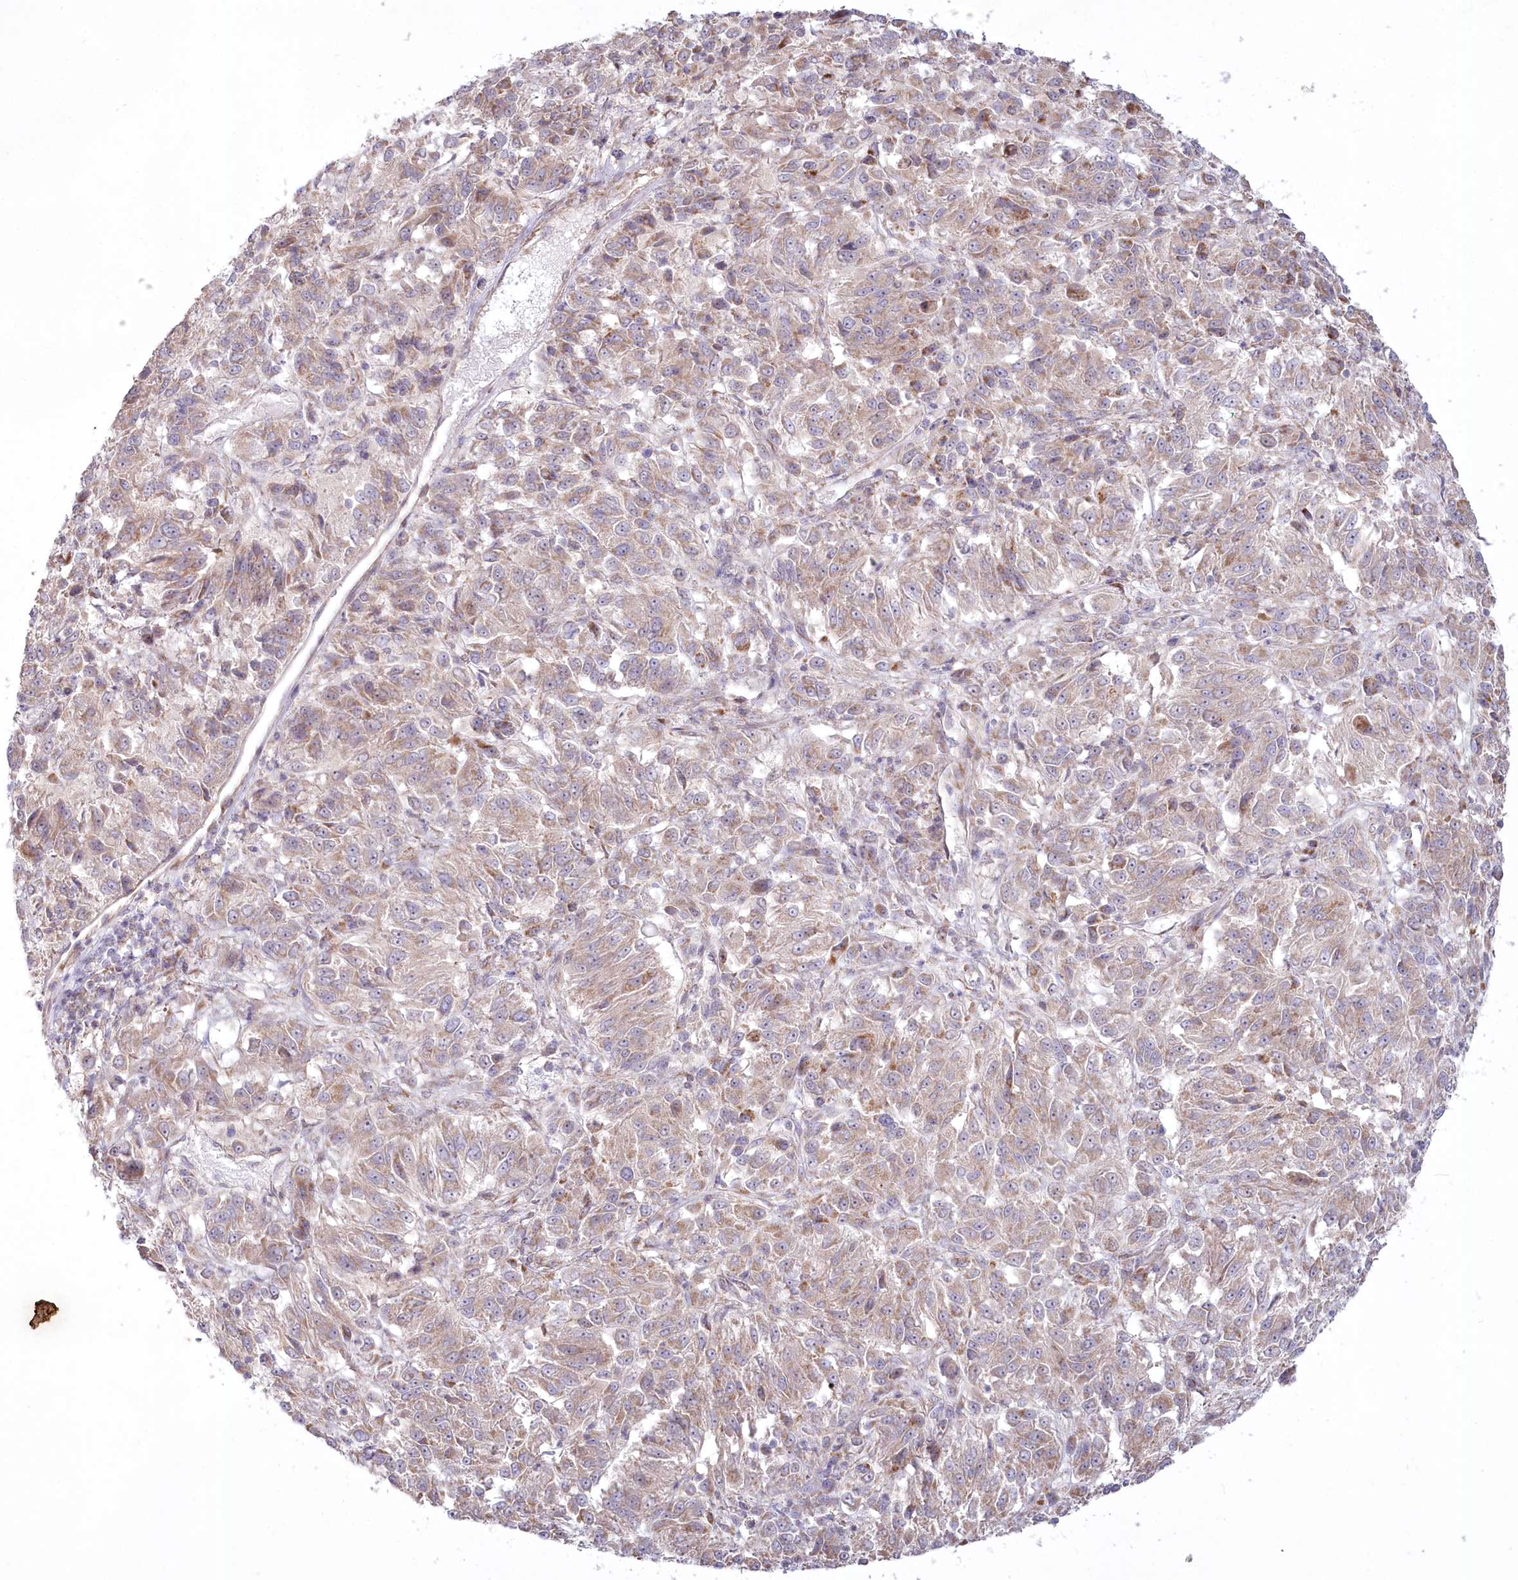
{"staining": {"intensity": "weak", "quantity": ">75%", "location": "cytoplasmic/membranous"}, "tissue": "melanoma", "cell_type": "Tumor cells", "image_type": "cancer", "snomed": [{"axis": "morphology", "description": "Malignant melanoma, Metastatic site"}, {"axis": "topography", "description": "Lung"}], "caption": "Protein expression by IHC displays weak cytoplasmic/membranous positivity in approximately >75% of tumor cells in malignant melanoma (metastatic site). (Brightfield microscopy of DAB IHC at high magnification).", "gene": "MTG1", "patient": {"sex": "male", "age": 64}}